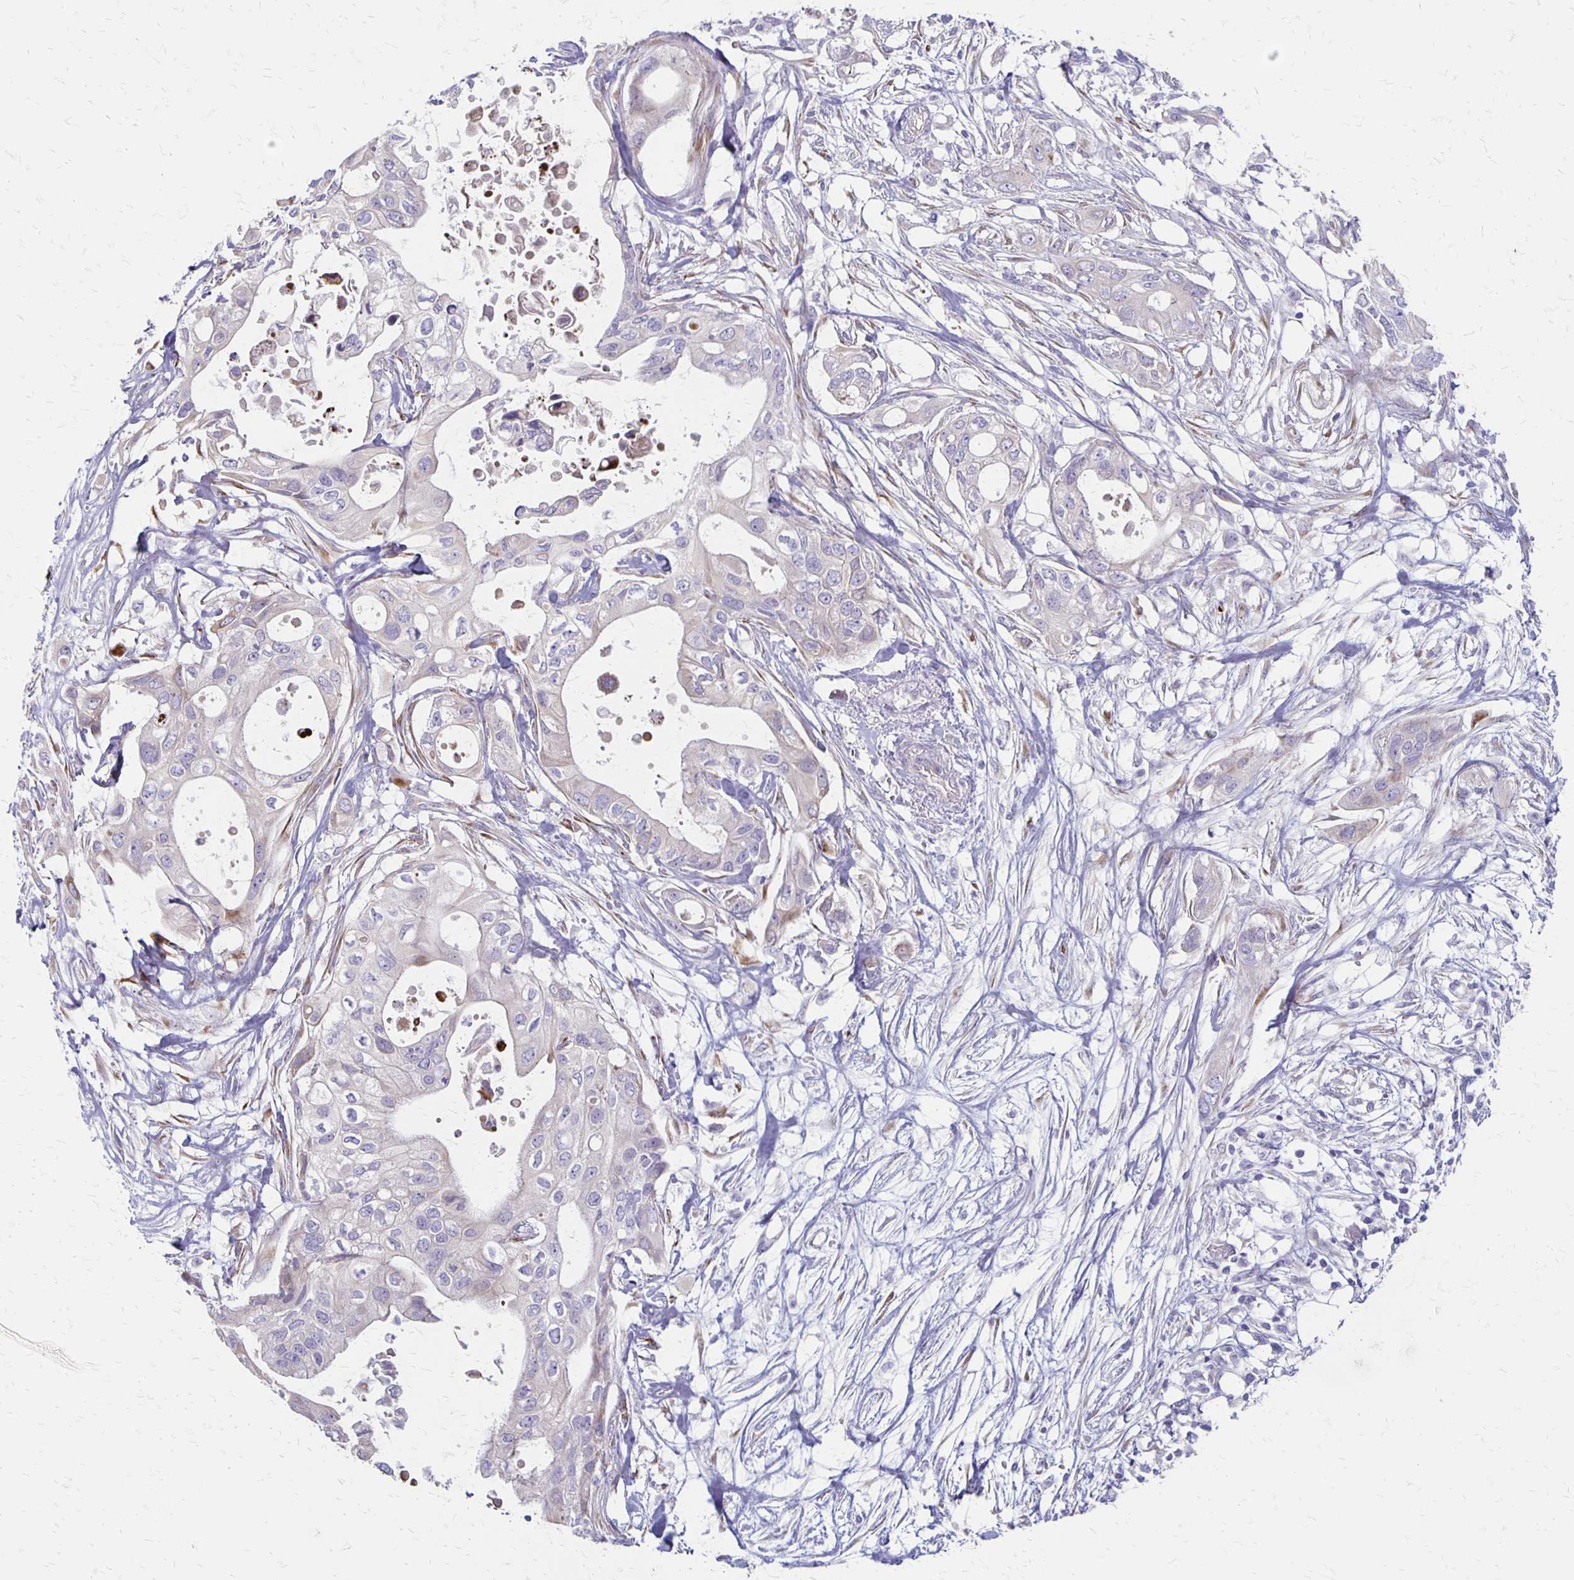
{"staining": {"intensity": "negative", "quantity": "none", "location": "none"}, "tissue": "pancreatic cancer", "cell_type": "Tumor cells", "image_type": "cancer", "snomed": [{"axis": "morphology", "description": "Adenocarcinoma, NOS"}, {"axis": "topography", "description": "Pancreas"}], "caption": "Immunohistochemistry (IHC) photomicrograph of pancreatic adenocarcinoma stained for a protein (brown), which exhibits no positivity in tumor cells.", "gene": "HOMER1", "patient": {"sex": "female", "age": 63}}